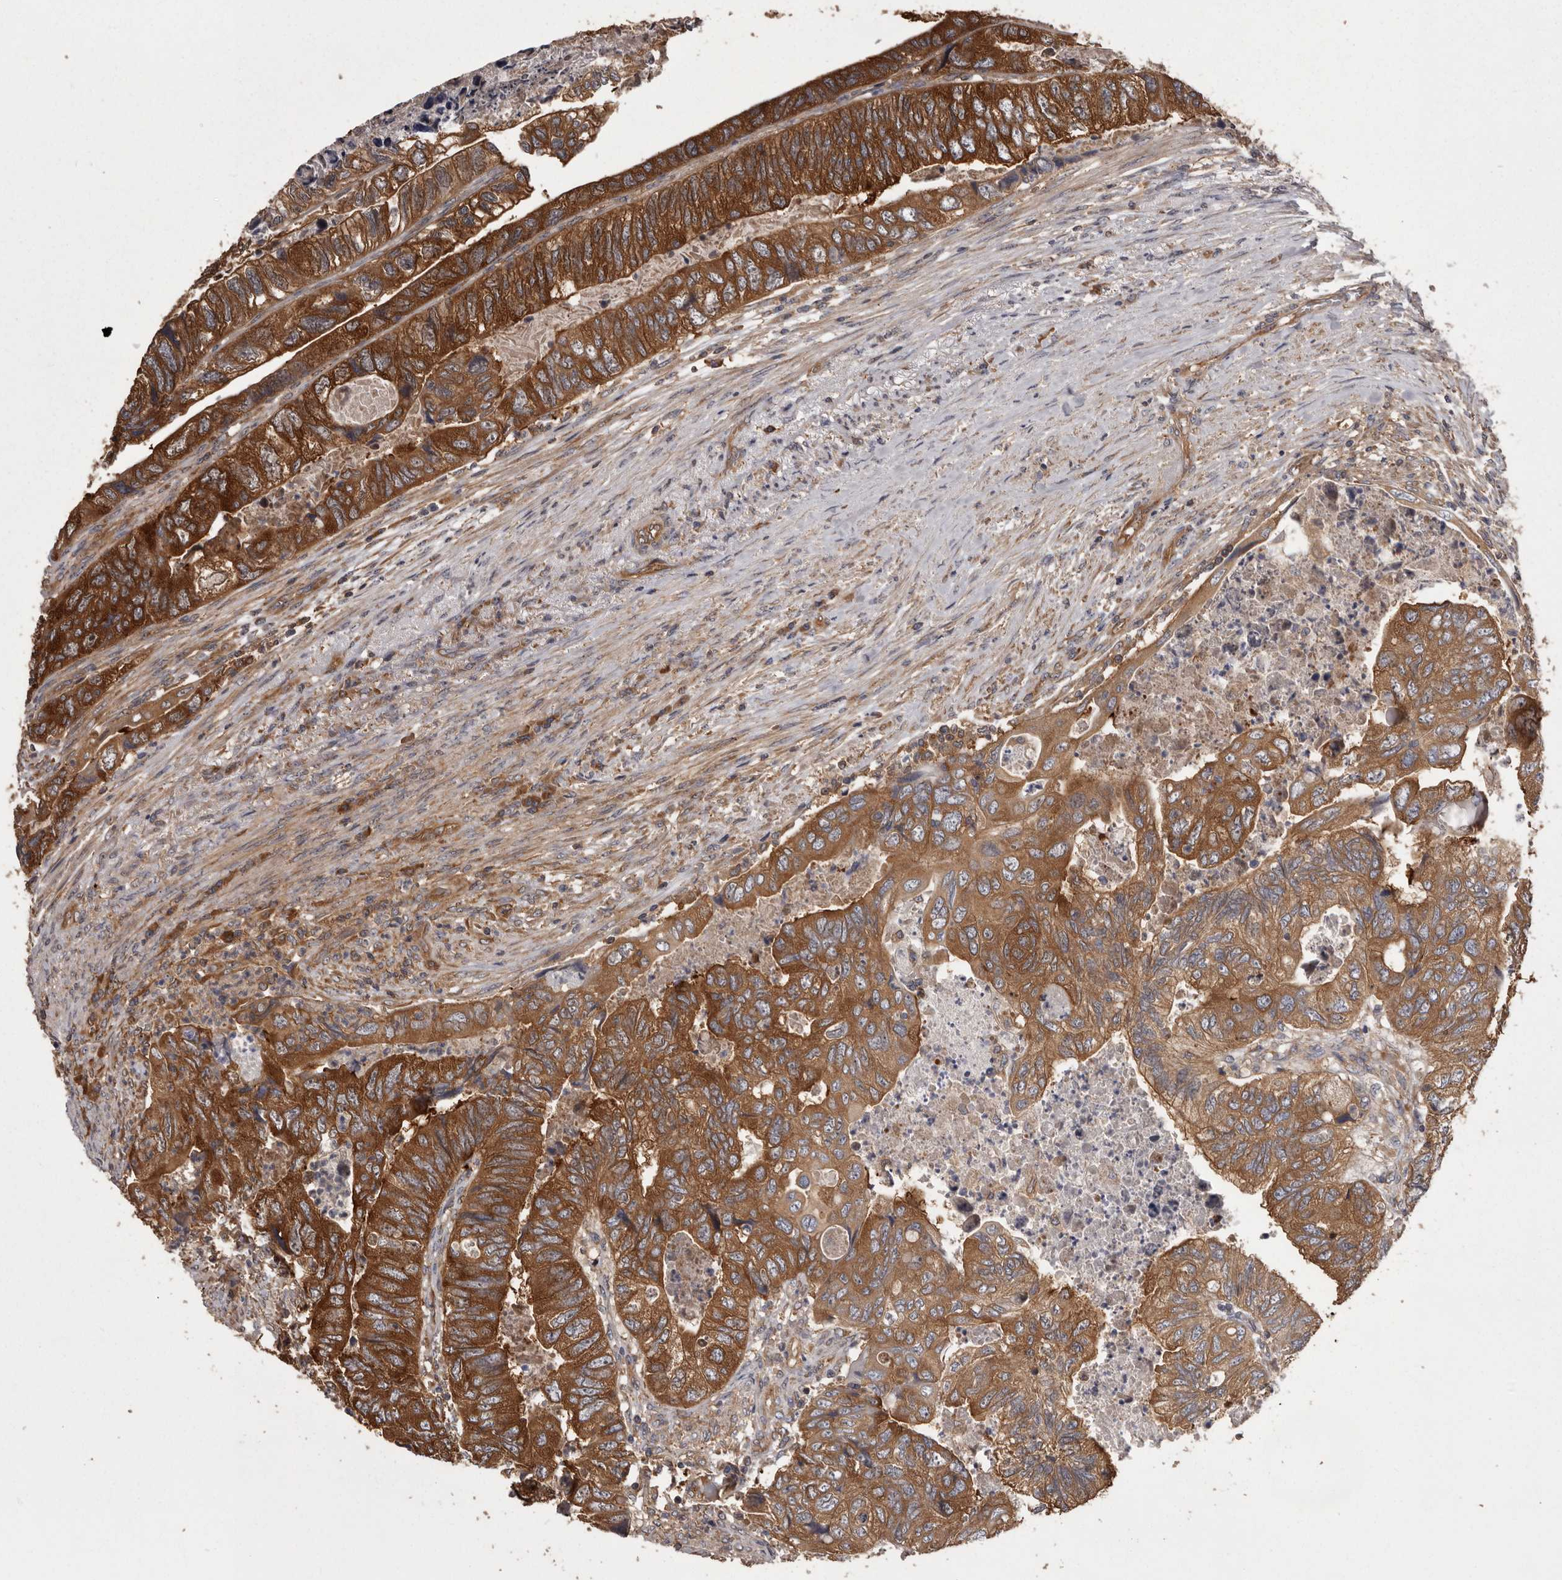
{"staining": {"intensity": "strong", "quantity": ">75%", "location": "cytoplasmic/membranous"}, "tissue": "colorectal cancer", "cell_type": "Tumor cells", "image_type": "cancer", "snomed": [{"axis": "morphology", "description": "Adenocarcinoma, NOS"}, {"axis": "topography", "description": "Rectum"}], "caption": "High-magnification brightfield microscopy of colorectal adenocarcinoma stained with DAB (brown) and counterstained with hematoxylin (blue). tumor cells exhibit strong cytoplasmic/membranous expression is appreciated in about>75% of cells. The staining was performed using DAB, with brown indicating positive protein expression. Nuclei are stained blue with hematoxylin.", "gene": "DARS1", "patient": {"sex": "male", "age": 63}}